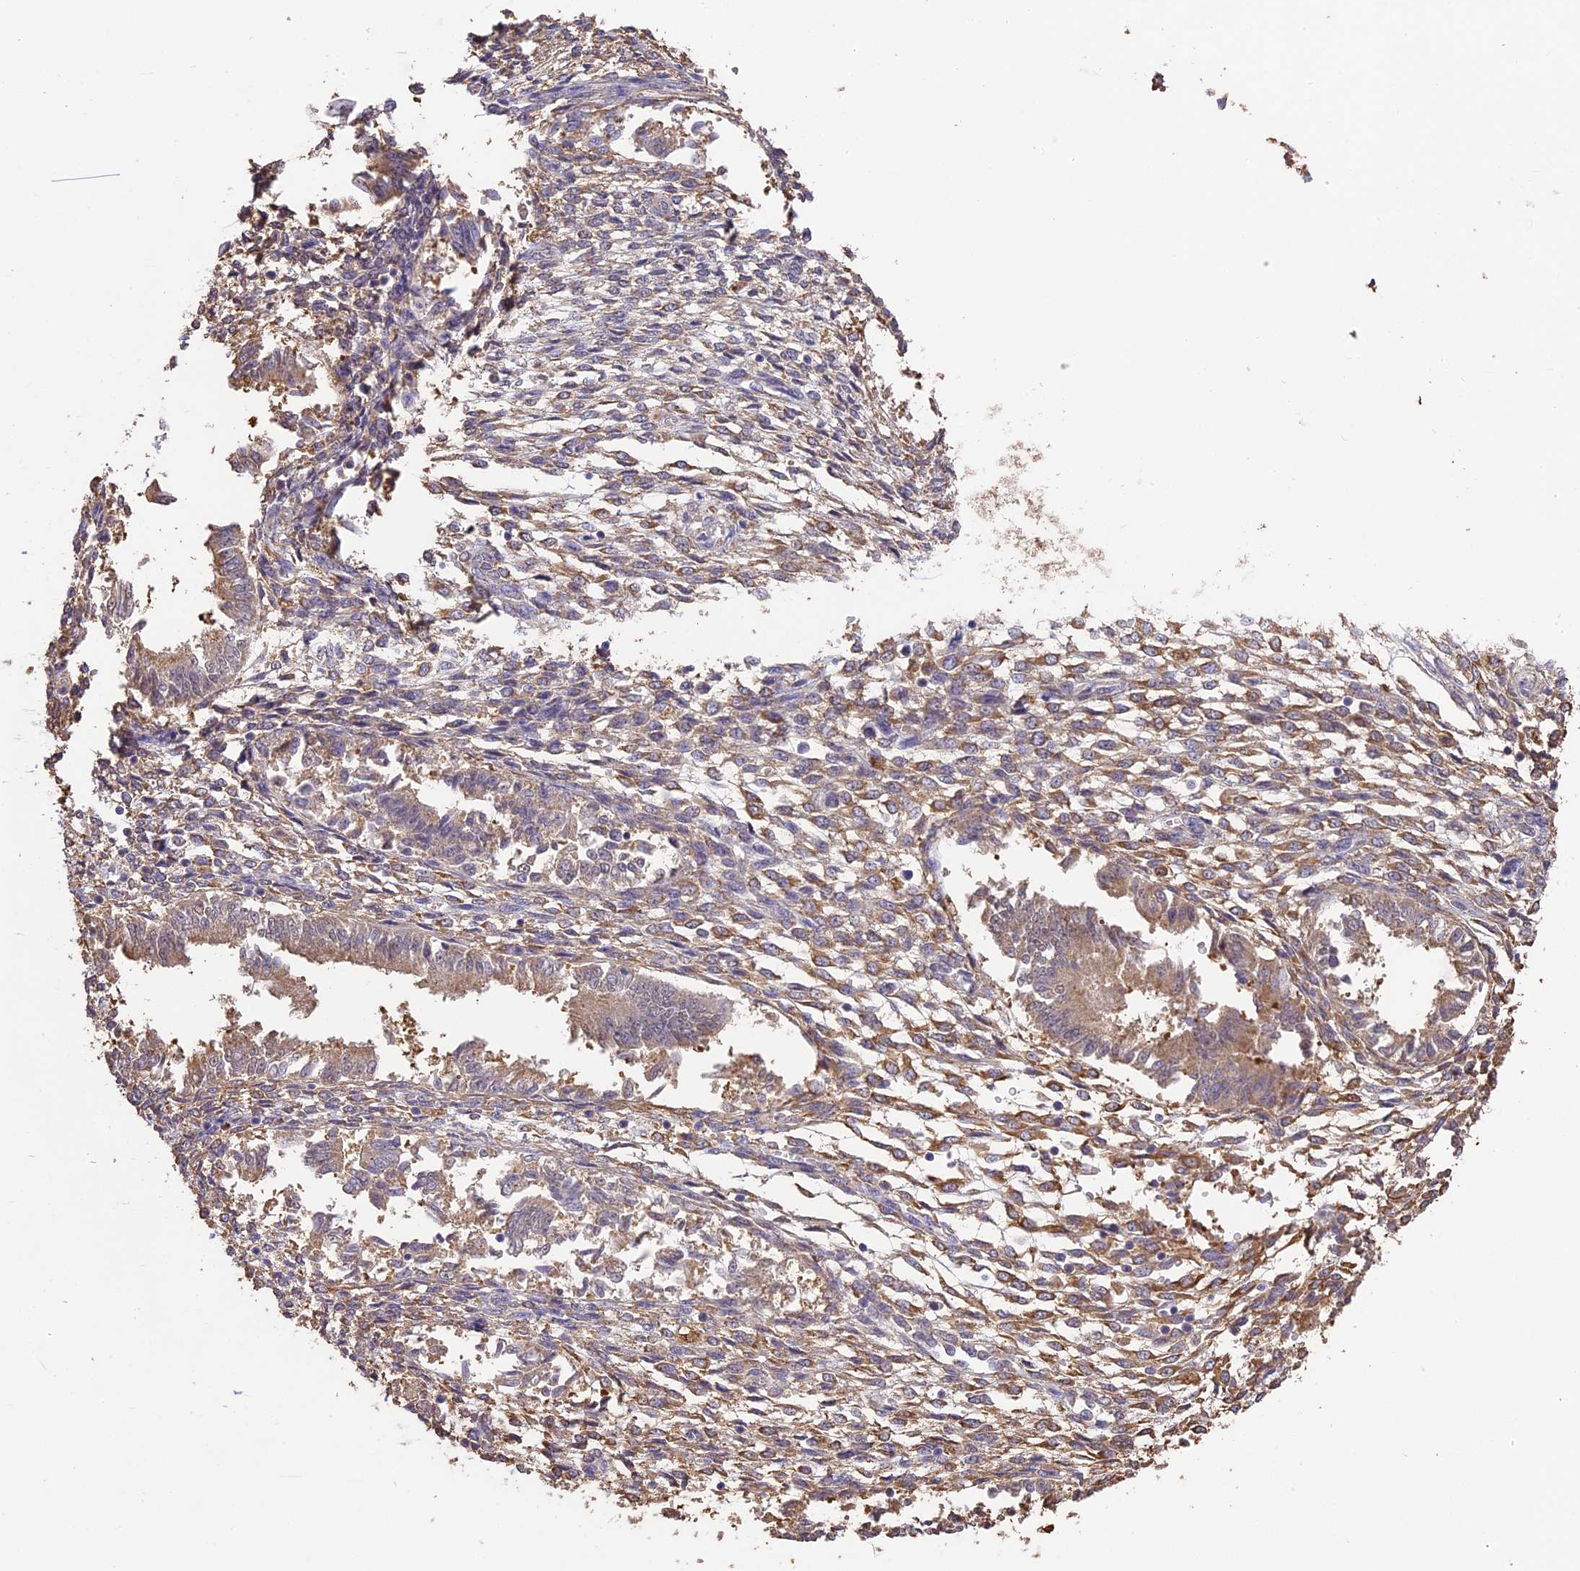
{"staining": {"intensity": "moderate", "quantity": "<25%", "location": "cytoplasmic/membranous"}, "tissue": "endometrium", "cell_type": "Cells in endometrial stroma", "image_type": "normal", "snomed": [{"axis": "morphology", "description": "Normal tissue, NOS"}, {"axis": "topography", "description": "Uterus"}, {"axis": "topography", "description": "Endometrium"}], "caption": "Immunohistochemistry photomicrograph of benign endometrium: human endometrium stained using immunohistochemistry (IHC) displays low levels of moderate protein expression localized specifically in the cytoplasmic/membranous of cells in endometrial stroma, appearing as a cytoplasmic/membranous brown color.", "gene": "ARHGAP19", "patient": {"sex": "female", "age": 48}}